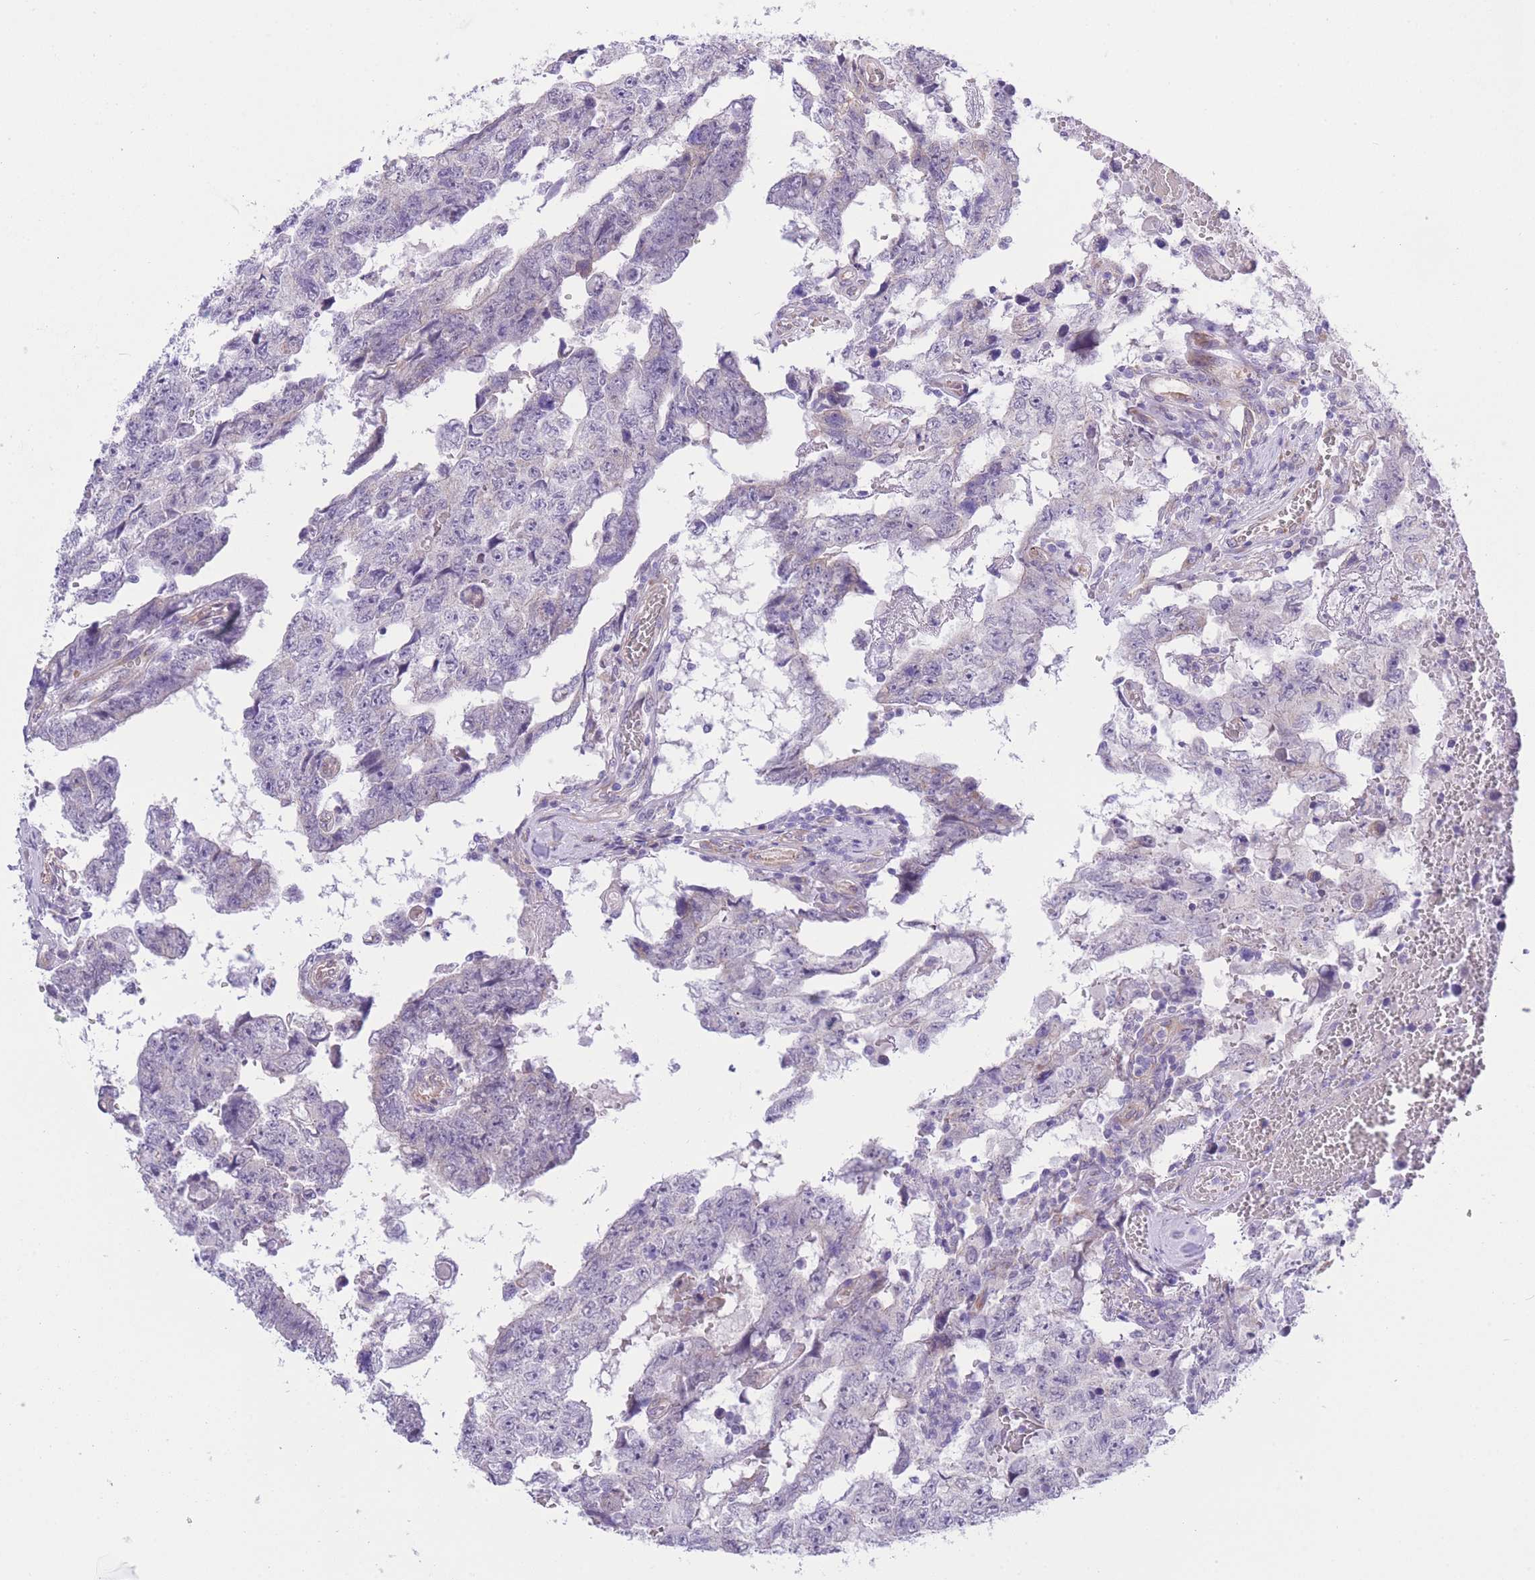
{"staining": {"intensity": "negative", "quantity": "none", "location": "none"}, "tissue": "testis cancer", "cell_type": "Tumor cells", "image_type": "cancer", "snomed": [{"axis": "morphology", "description": "Carcinoma, Embryonal, NOS"}, {"axis": "topography", "description": "Testis"}], "caption": "Tumor cells show no significant protein staining in testis cancer (embryonal carcinoma).", "gene": "WWOX", "patient": {"sex": "male", "age": 25}}